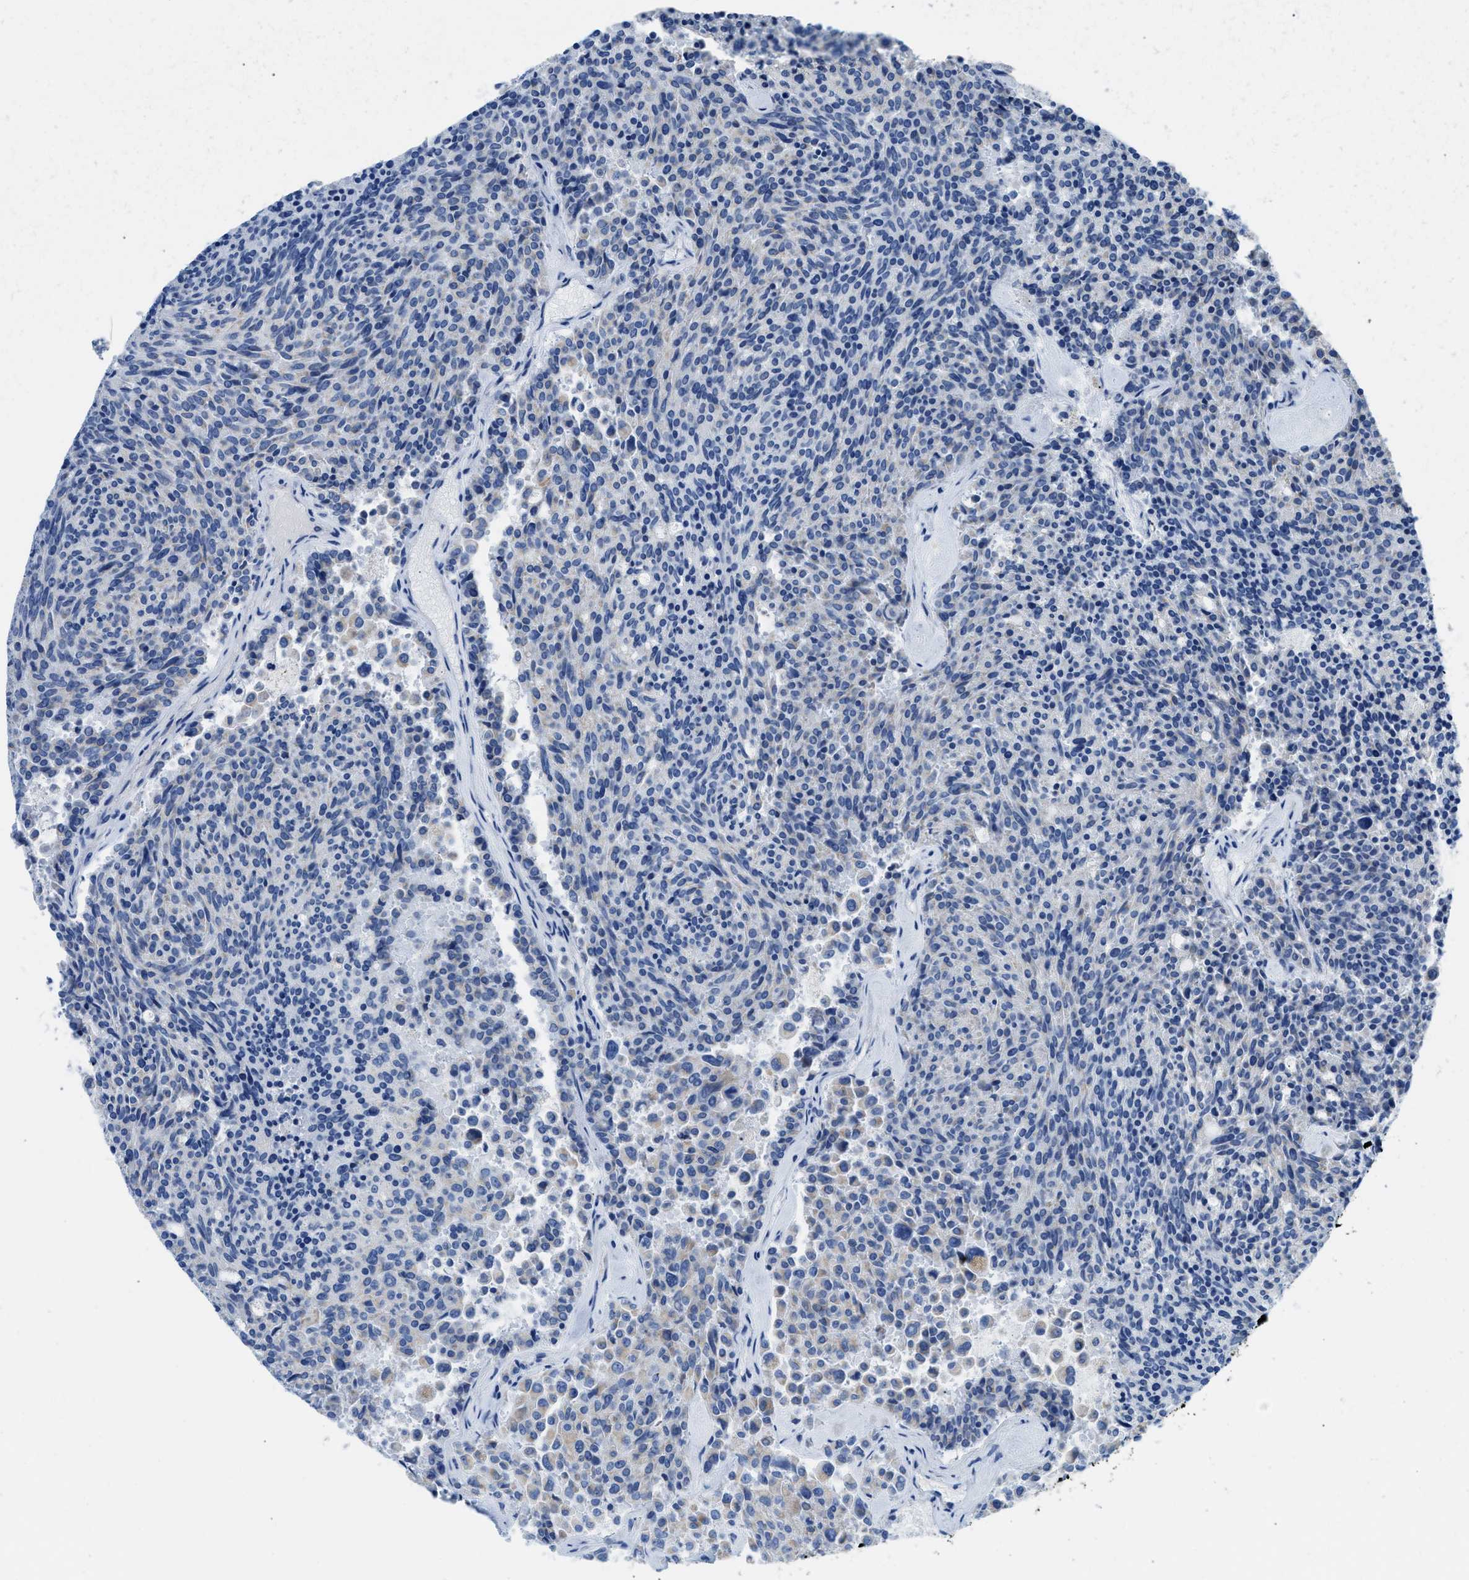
{"staining": {"intensity": "negative", "quantity": "none", "location": "none"}, "tissue": "carcinoid", "cell_type": "Tumor cells", "image_type": "cancer", "snomed": [{"axis": "morphology", "description": "Carcinoid, malignant, NOS"}, {"axis": "topography", "description": "Pancreas"}], "caption": "Immunohistochemistry (IHC) of carcinoid displays no positivity in tumor cells.", "gene": "SLC25A13", "patient": {"sex": "female", "age": 54}}